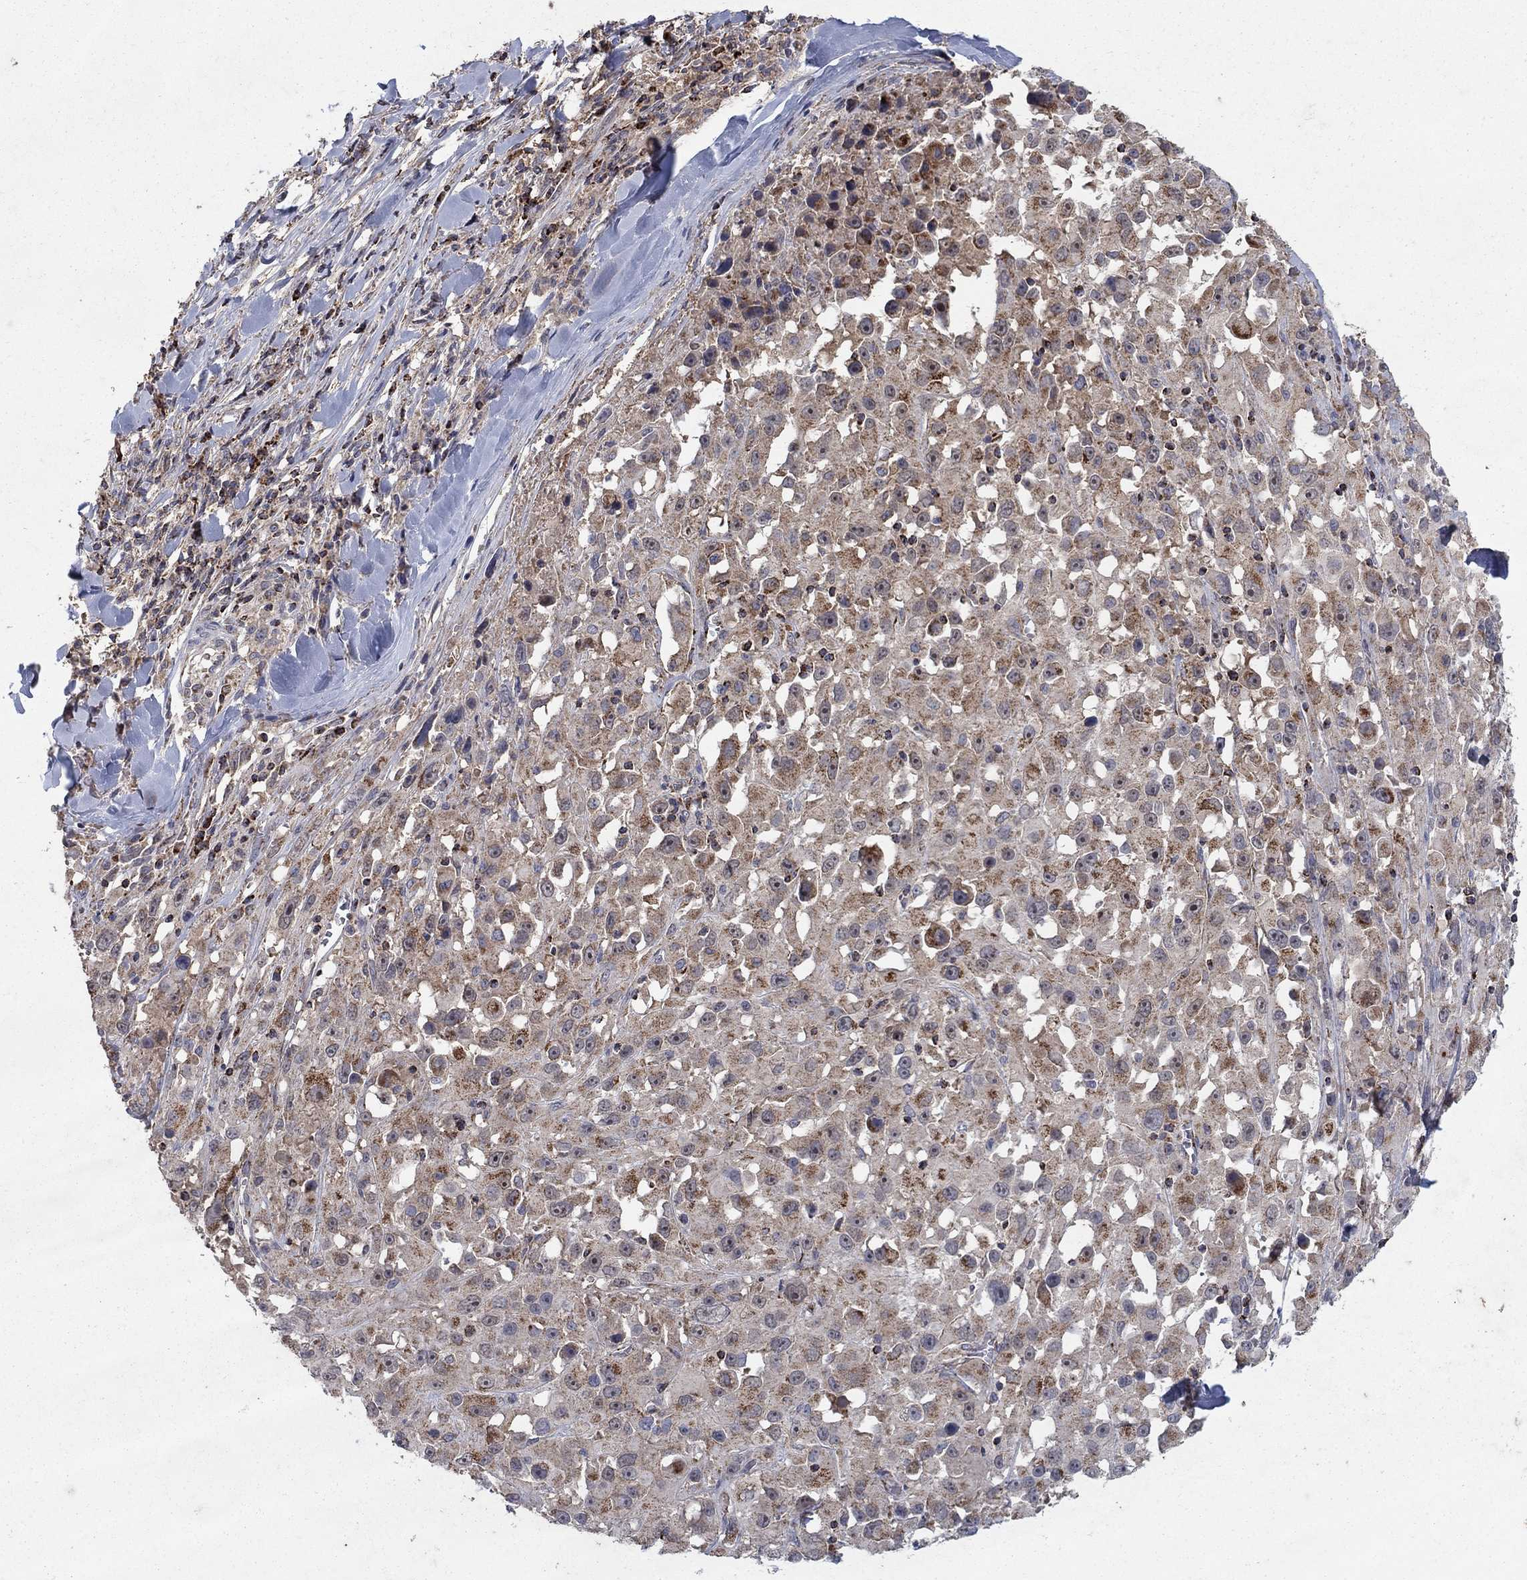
{"staining": {"intensity": "moderate", "quantity": "25%-75%", "location": "cytoplasmic/membranous"}, "tissue": "melanoma", "cell_type": "Tumor cells", "image_type": "cancer", "snomed": [{"axis": "morphology", "description": "Malignant melanoma, Metastatic site"}, {"axis": "topography", "description": "Lymph node"}], "caption": "Protein expression analysis of human melanoma reveals moderate cytoplasmic/membranous staining in about 25%-75% of tumor cells.", "gene": "GPSM1", "patient": {"sex": "male", "age": 50}}